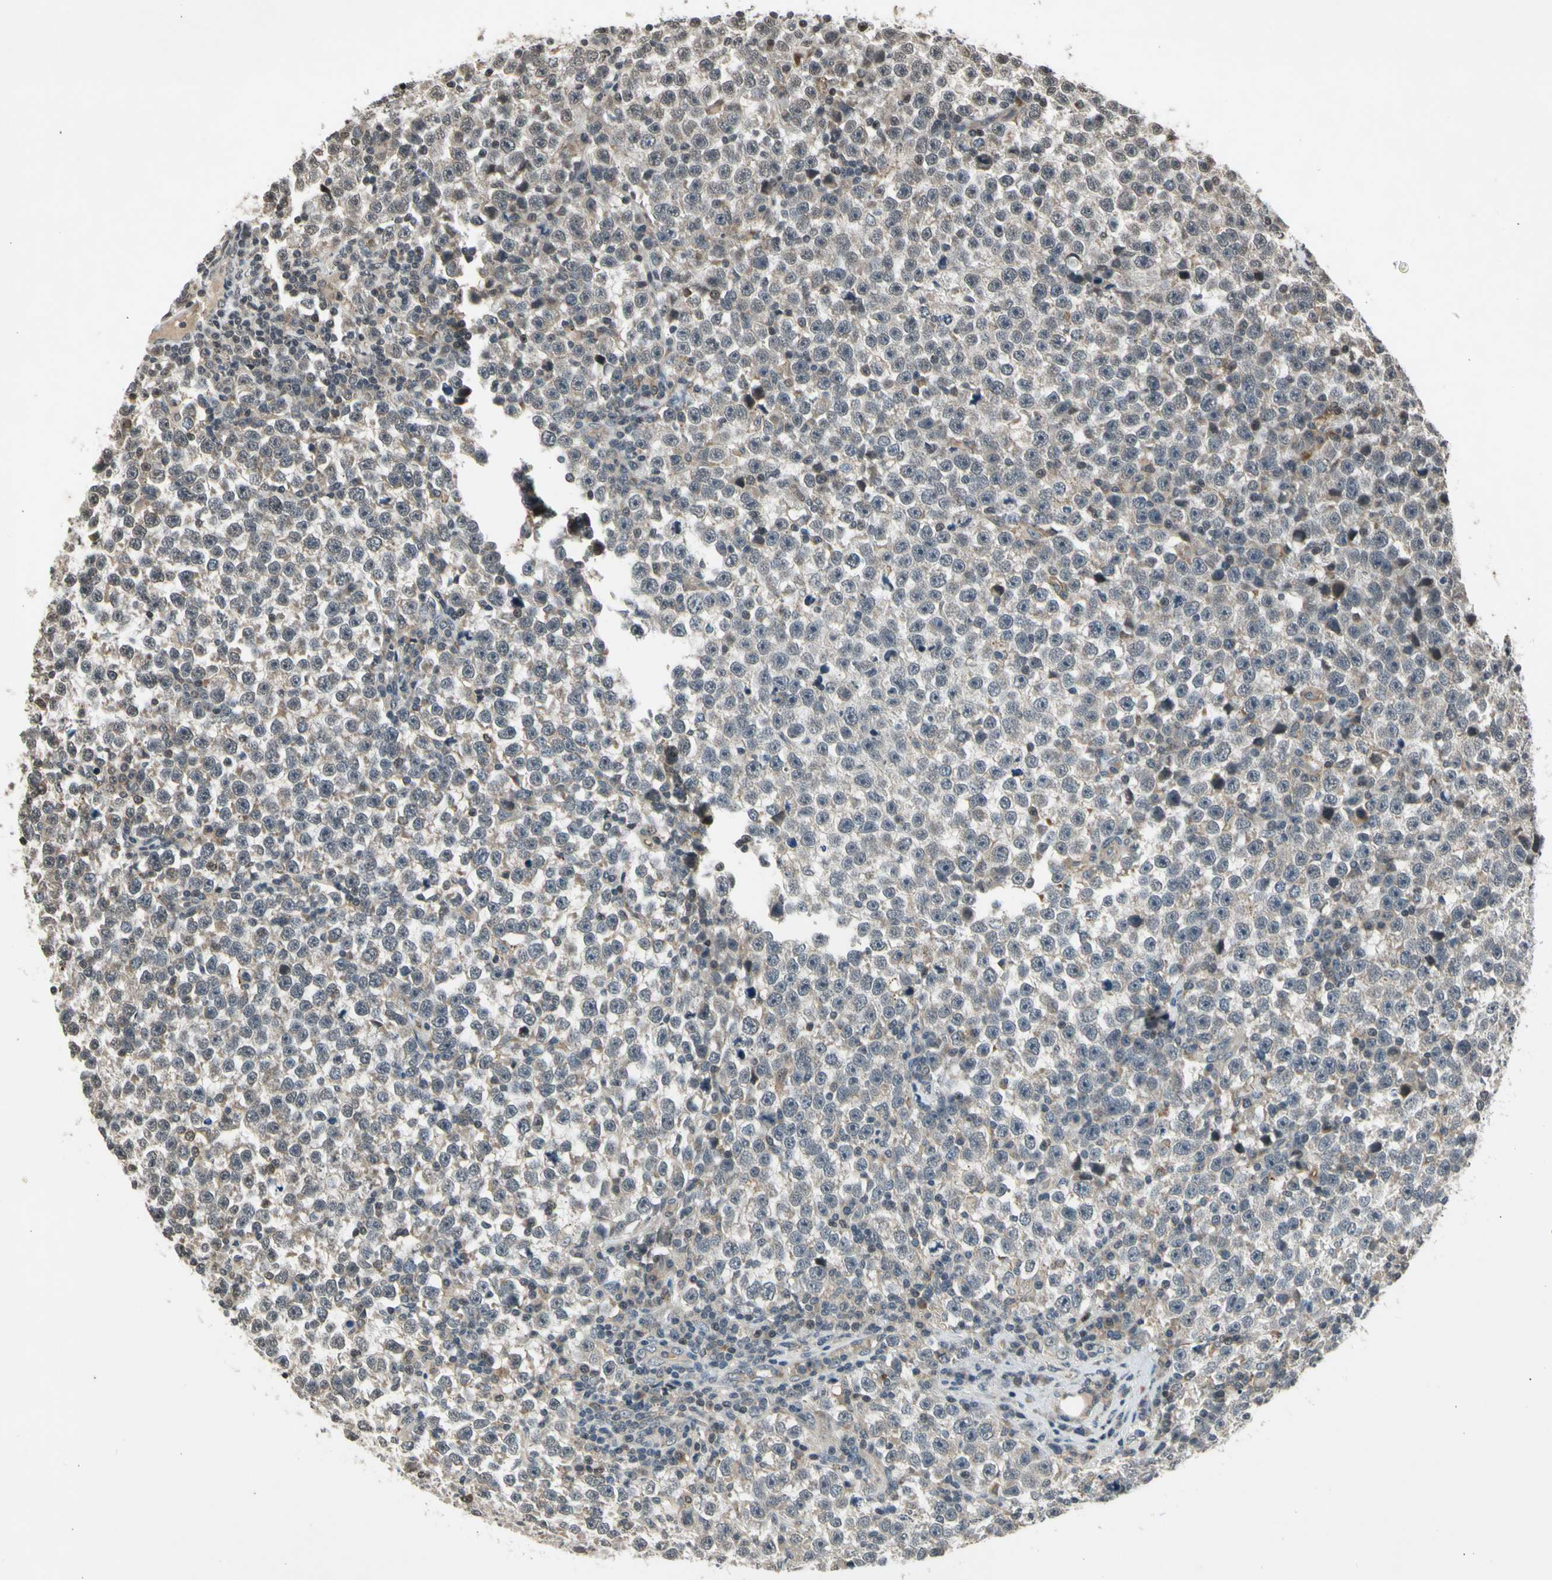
{"staining": {"intensity": "weak", "quantity": "<25%", "location": "cytoplasmic/membranous"}, "tissue": "testis cancer", "cell_type": "Tumor cells", "image_type": "cancer", "snomed": [{"axis": "morphology", "description": "Seminoma, NOS"}, {"axis": "topography", "description": "Testis"}], "caption": "Testis seminoma was stained to show a protein in brown. There is no significant staining in tumor cells. Nuclei are stained in blue.", "gene": "EFNB2", "patient": {"sex": "male", "age": 43}}